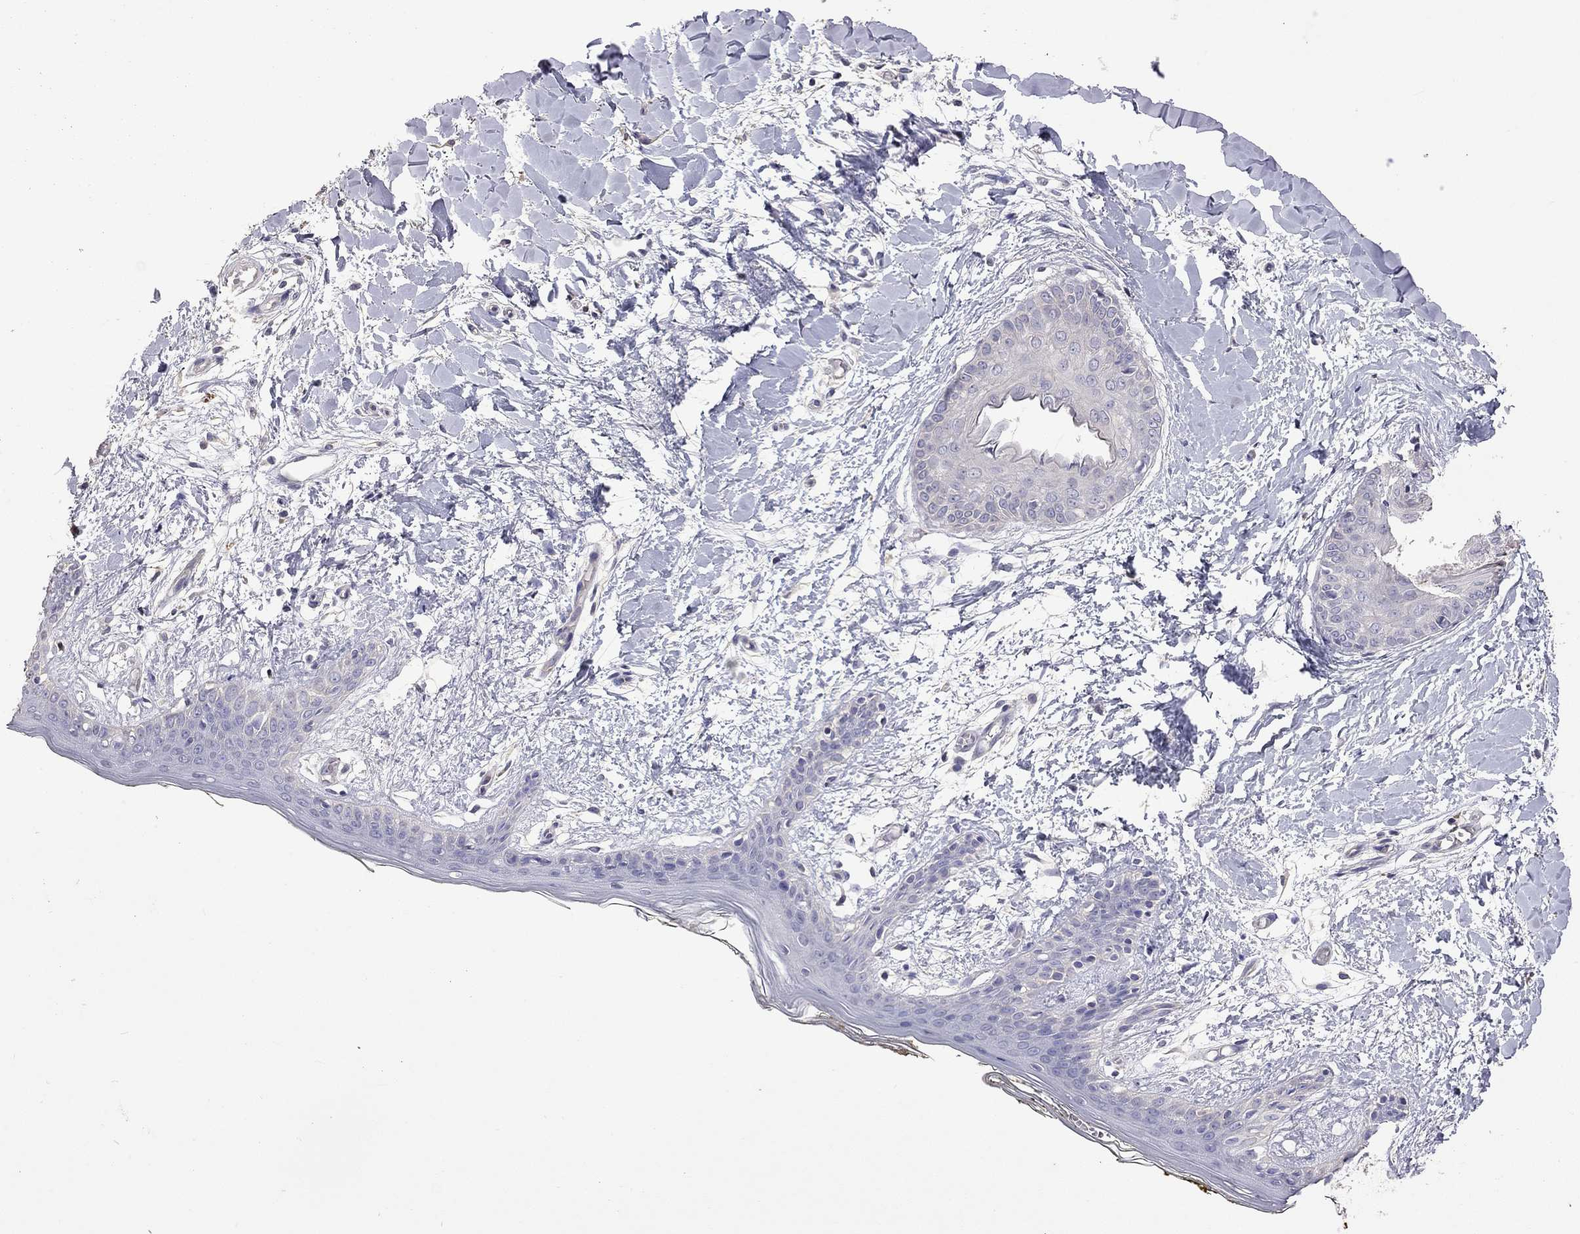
{"staining": {"intensity": "negative", "quantity": "none", "location": "none"}, "tissue": "skin", "cell_type": "Fibroblasts", "image_type": "normal", "snomed": [{"axis": "morphology", "description": "Normal tissue, NOS"}, {"axis": "topography", "description": "Skin"}], "caption": "IHC of normal skin demonstrates no expression in fibroblasts.", "gene": "FEZ1", "patient": {"sex": "female", "age": 34}}